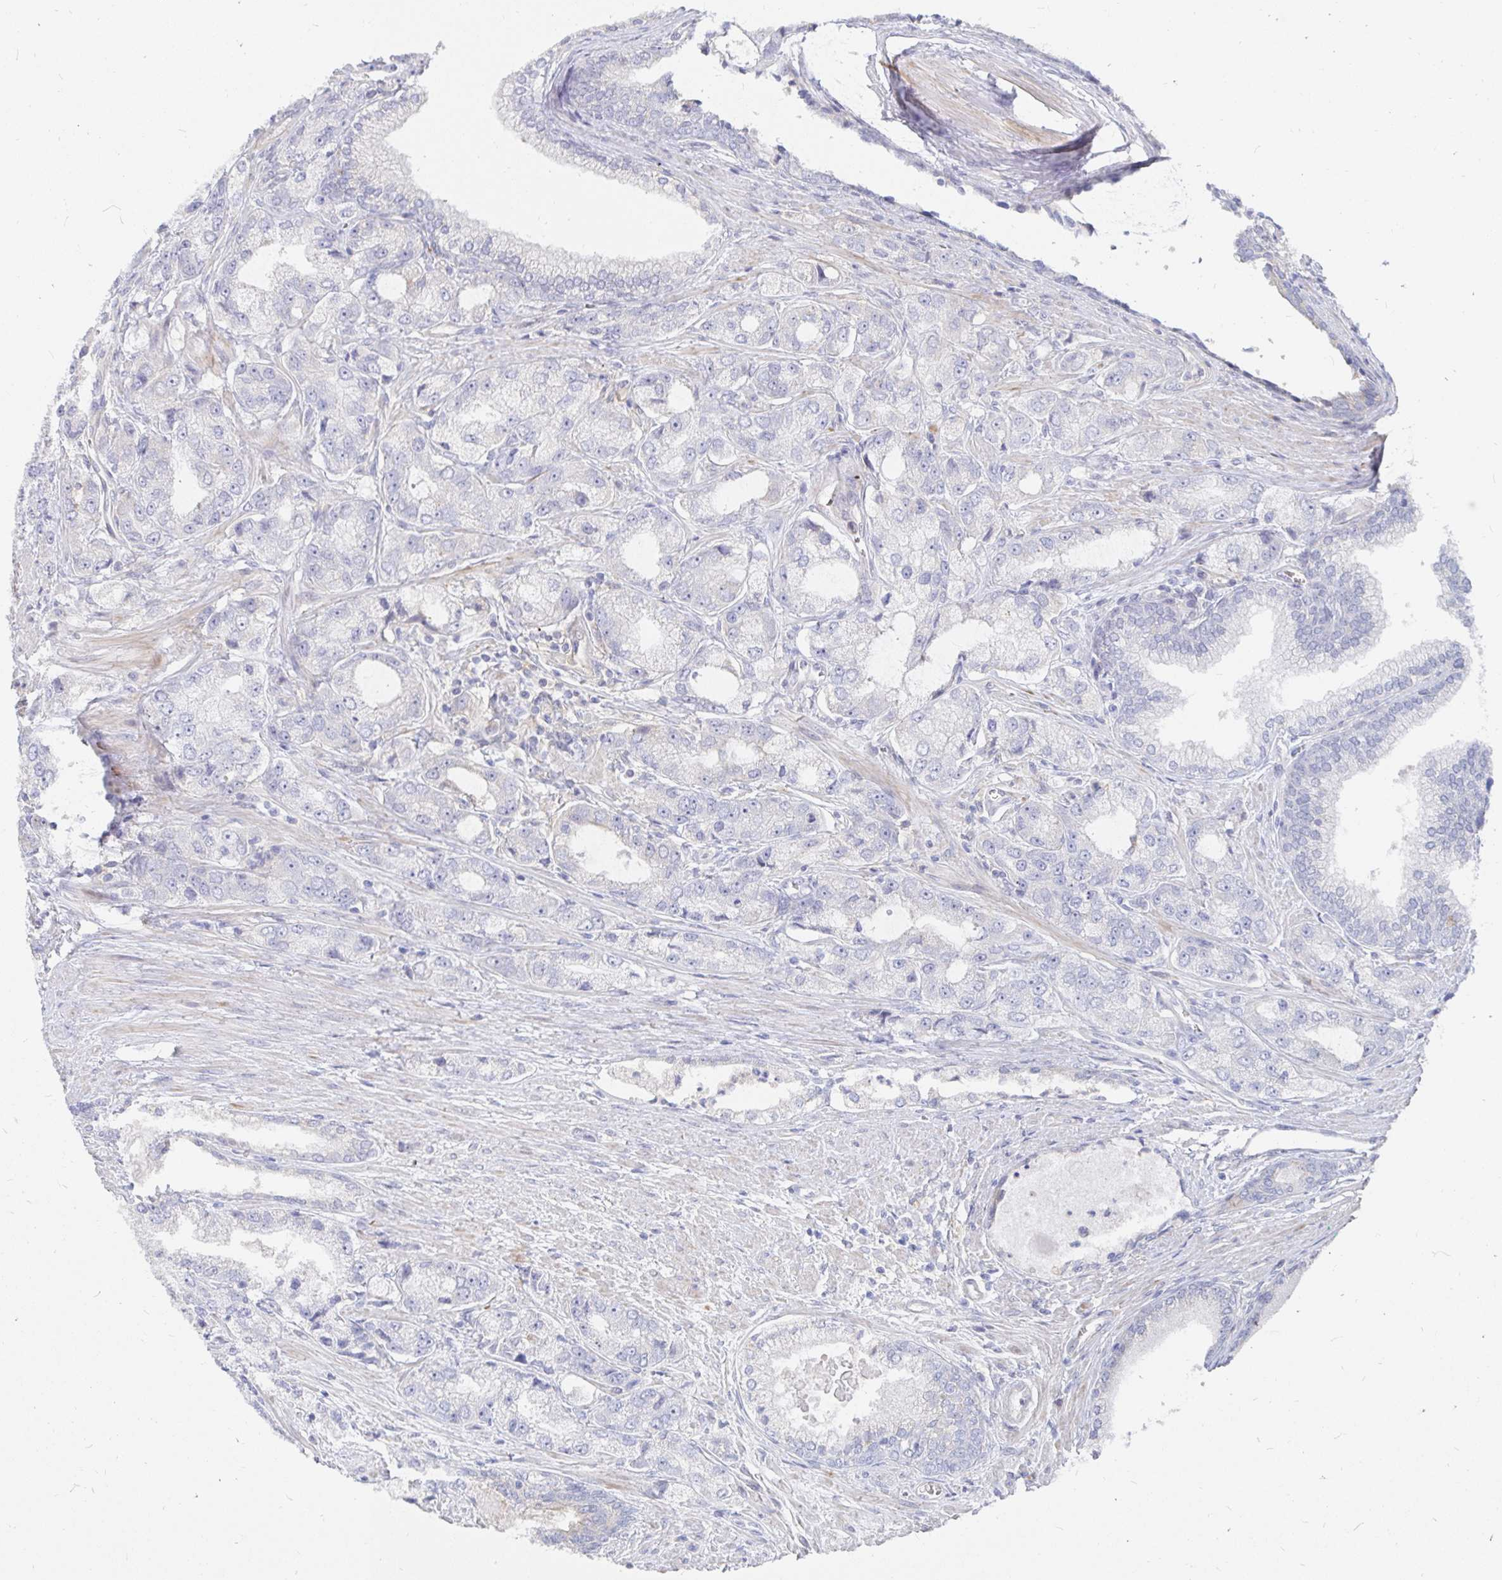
{"staining": {"intensity": "negative", "quantity": "none", "location": "none"}, "tissue": "prostate cancer", "cell_type": "Tumor cells", "image_type": "cancer", "snomed": [{"axis": "morphology", "description": "Adenocarcinoma, Low grade"}, {"axis": "topography", "description": "Prostate"}], "caption": "IHC histopathology image of neoplastic tissue: human prostate cancer (low-grade adenocarcinoma) stained with DAB (3,3'-diaminobenzidine) exhibits no significant protein positivity in tumor cells.", "gene": "KCTD19", "patient": {"sex": "male", "age": 69}}